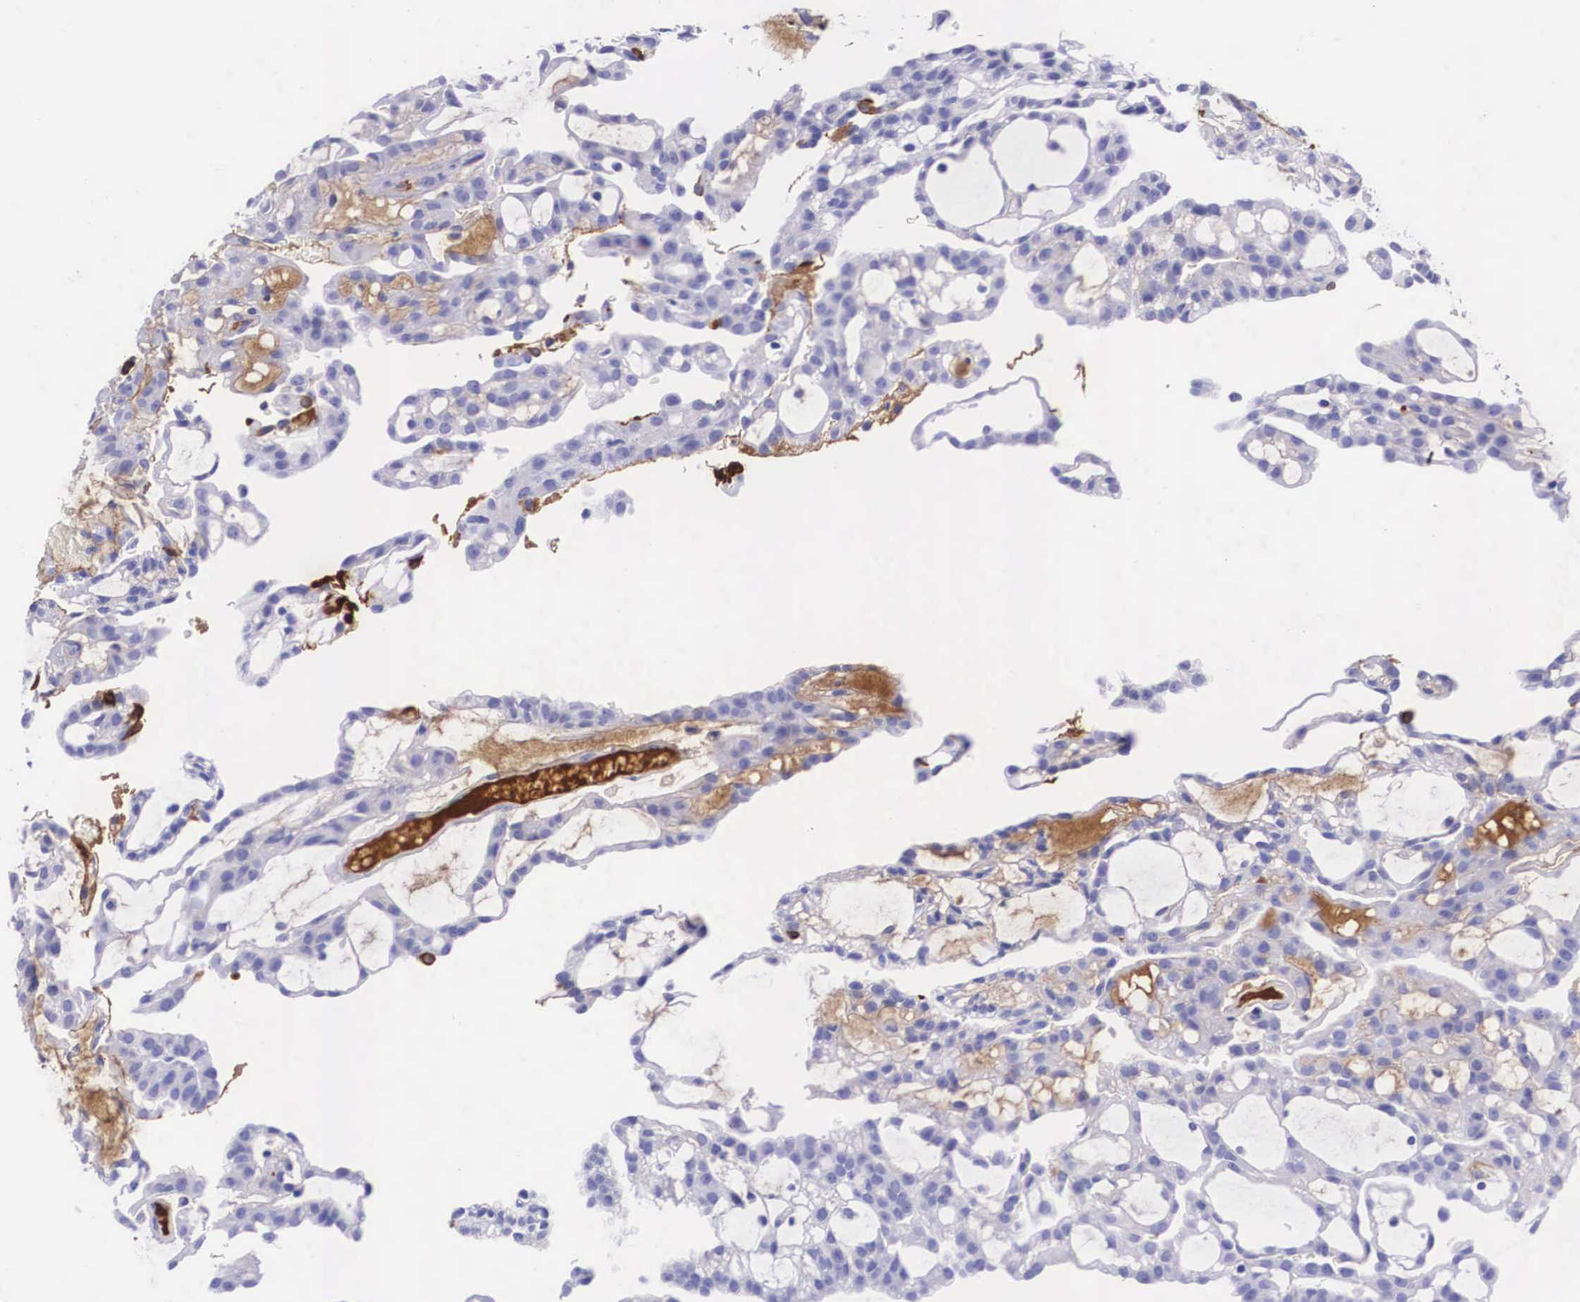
{"staining": {"intensity": "negative", "quantity": "none", "location": "none"}, "tissue": "renal cancer", "cell_type": "Tumor cells", "image_type": "cancer", "snomed": [{"axis": "morphology", "description": "Adenocarcinoma, NOS"}, {"axis": "topography", "description": "Kidney"}], "caption": "Image shows no protein expression in tumor cells of adenocarcinoma (renal) tissue.", "gene": "PLG", "patient": {"sex": "male", "age": 63}}